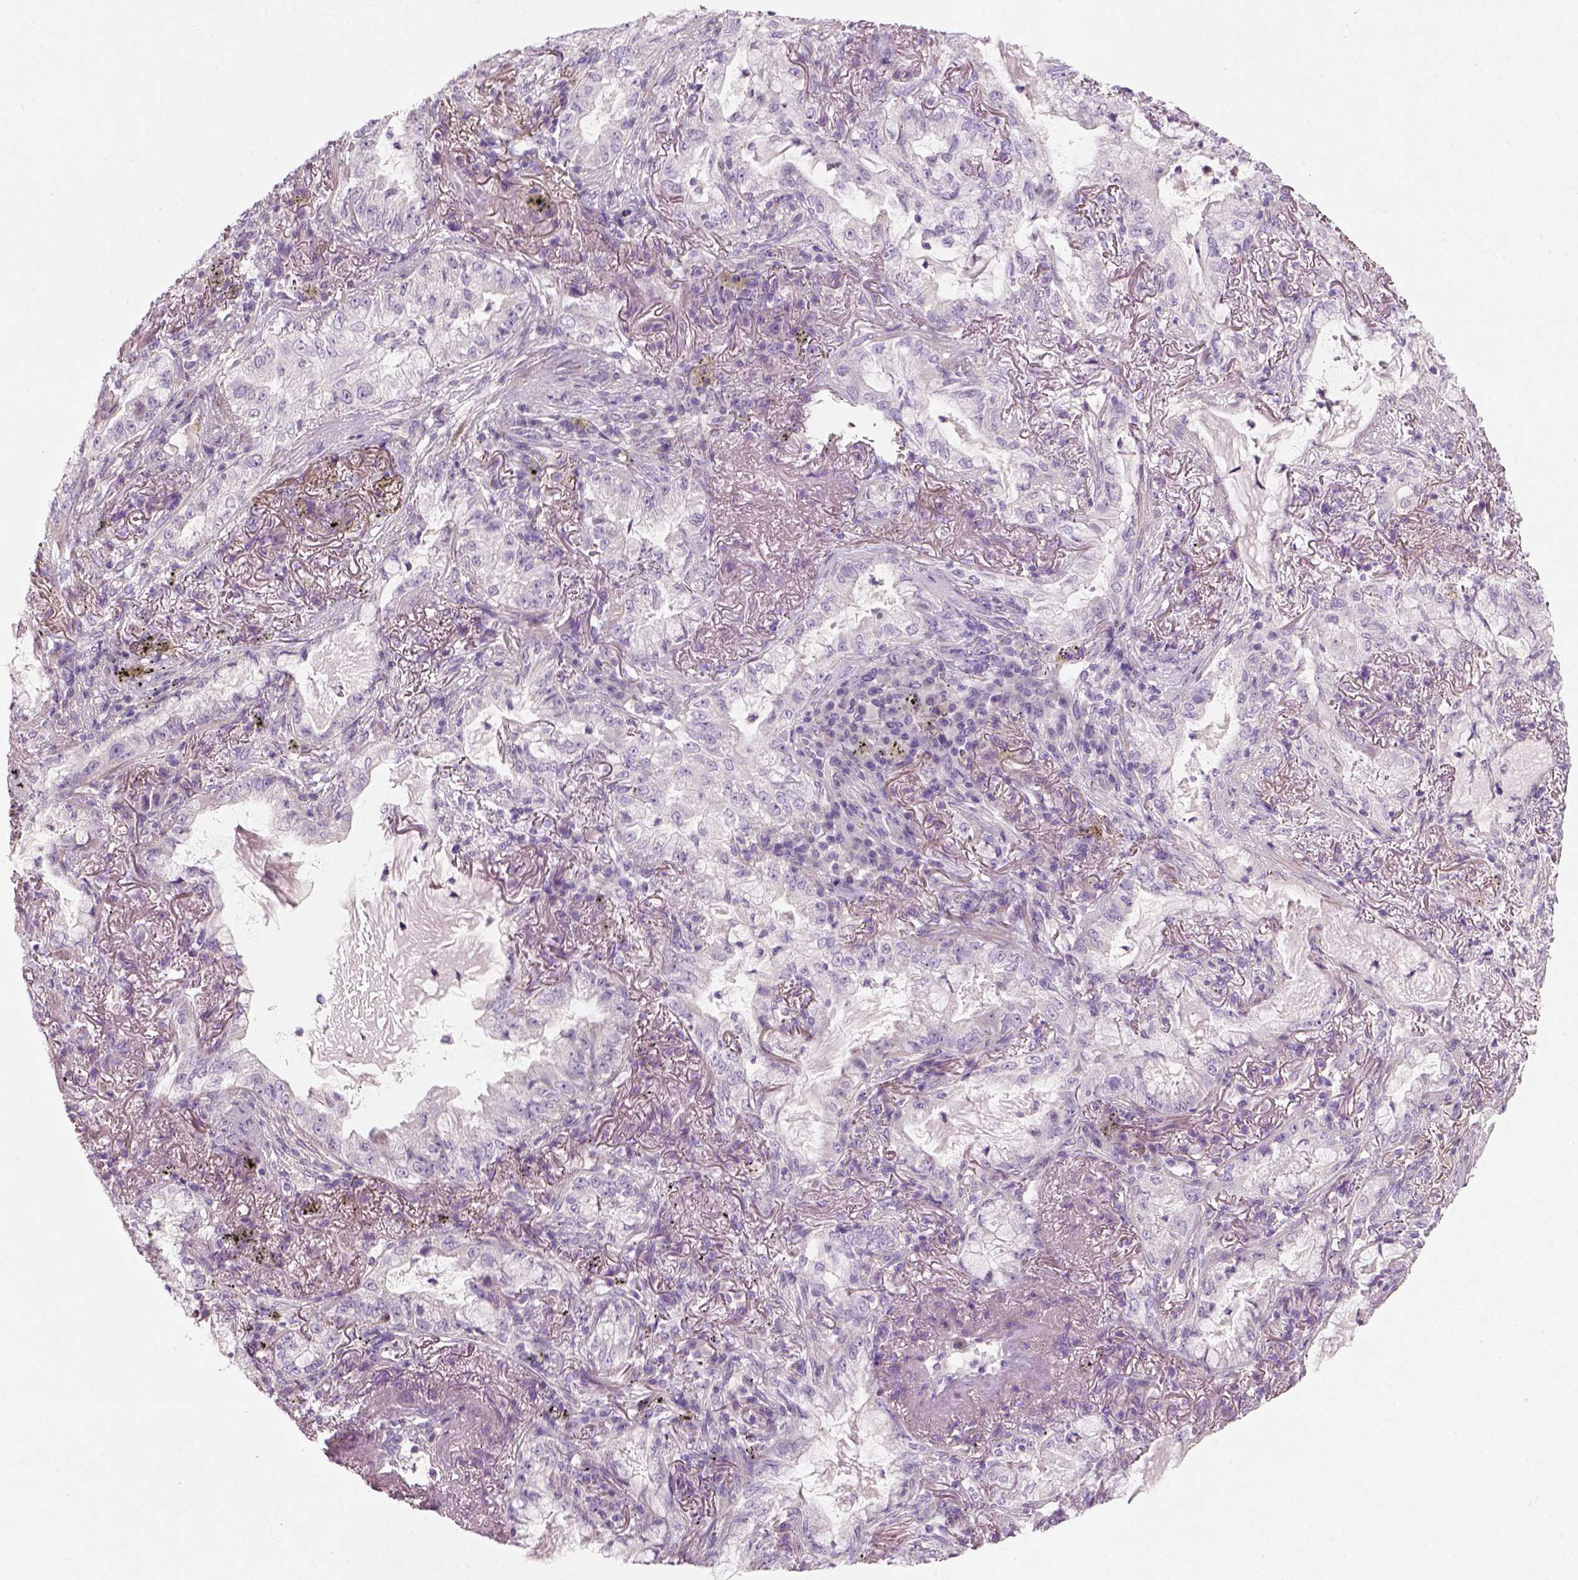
{"staining": {"intensity": "negative", "quantity": "none", "location": "none"}, "tissue": "lung cancer", "cell_type": "Tumor cells", "image_type": "cancer", "snomed": [{"axis": "morphology", "description": "Adenocarcinoma, NOS"}, {"axis": "topography", "description": "Lung"}], "caption": "IHC of lung cancer (adenocarcinoma) reveals no expression in tumor cells.", "gene": "NUDT6", "patient": {"sex": "female", "age": 73}}